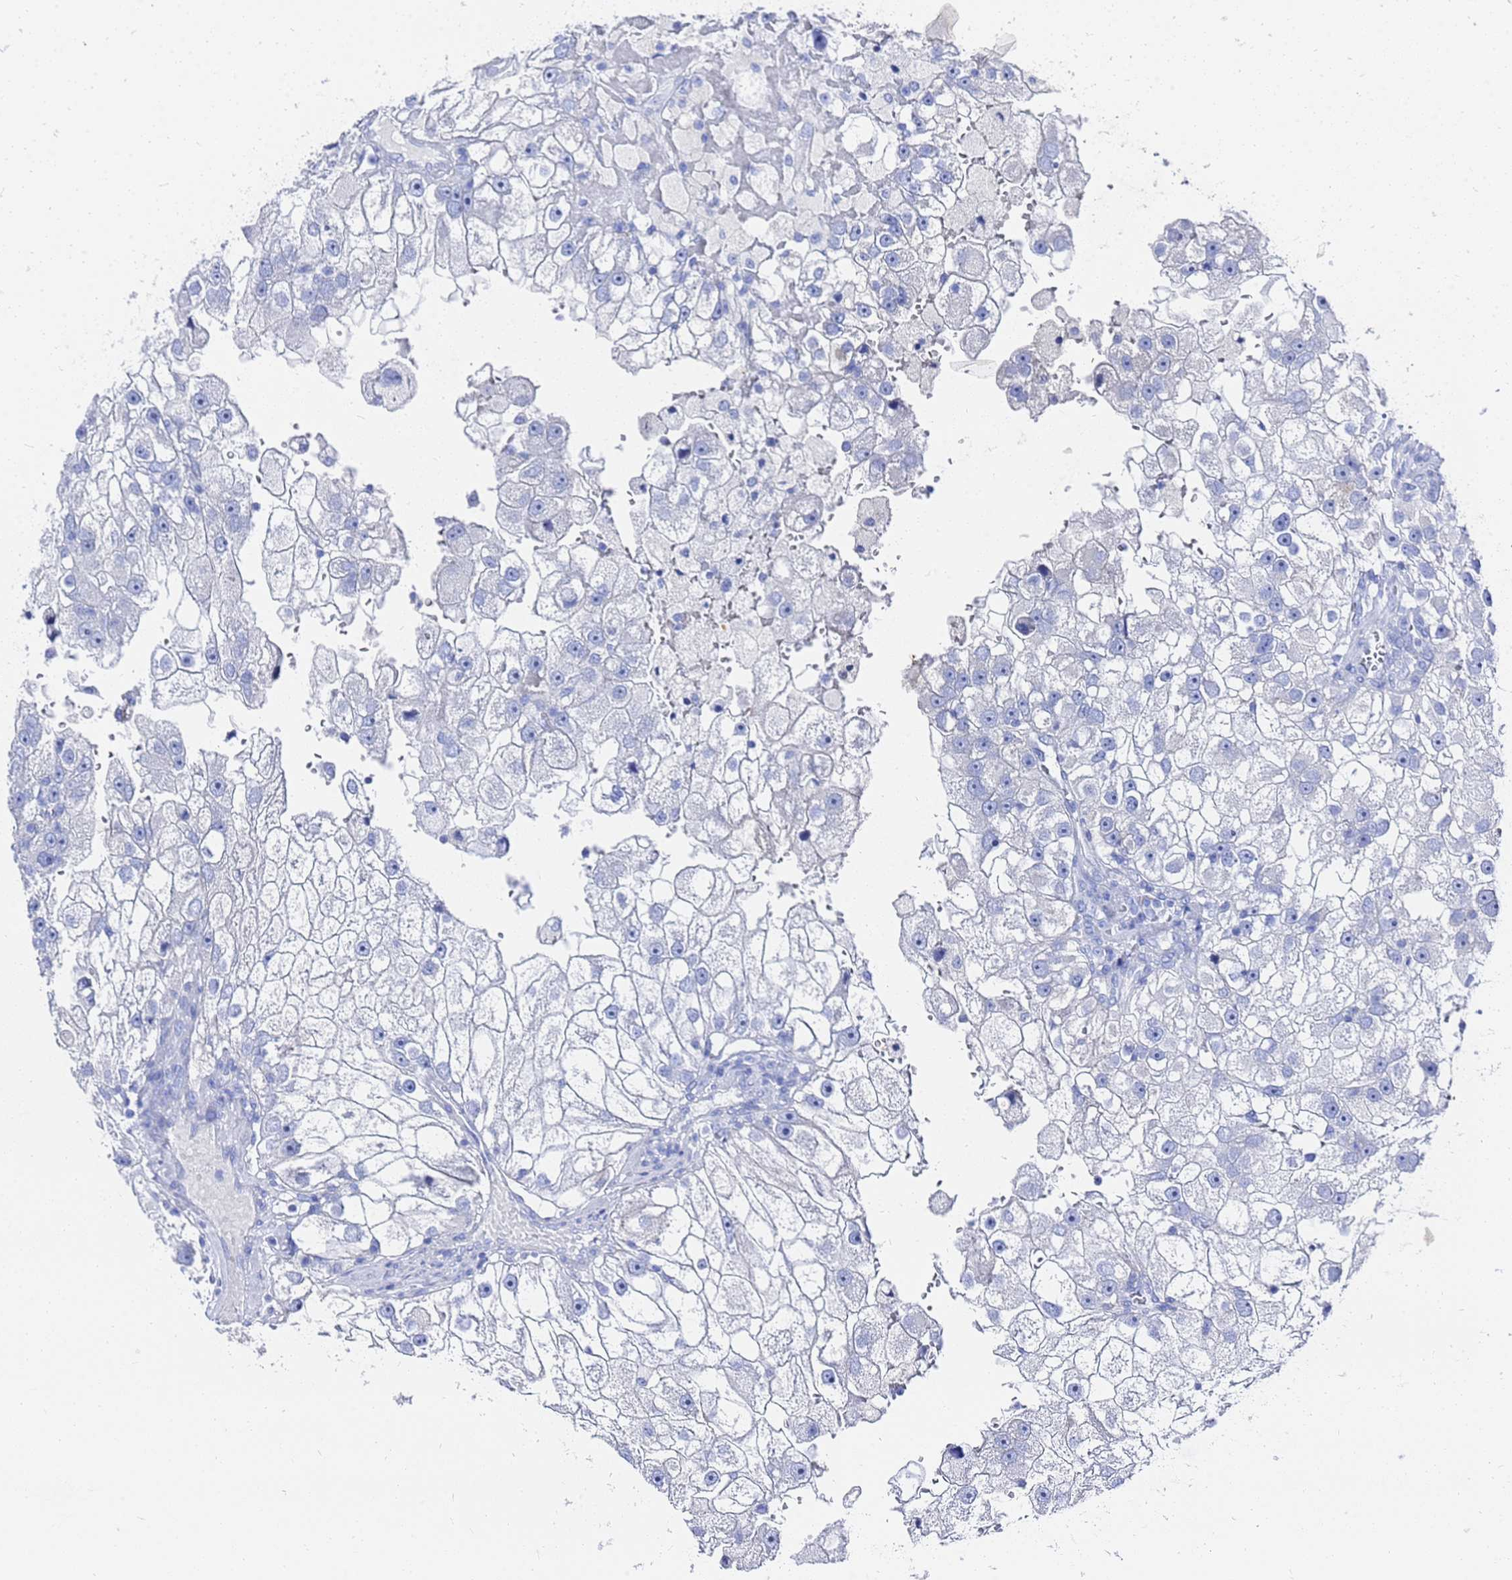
{"staining": {"intensity": "negative", "quantity": "none", "location": "none"}, "tissue": "renal cancer", "cell_type": "Tumor cells", "image_type": "cancer", "snomed": [{"axis": "morphology", "description": "Adenocarcinoma, NOS"}, {"axis": "topography", "description": "Kidney"}], "caption": "Human adenocarcinoma (renal) stained for a protein using immunohistochemistry exhibits no expression in tumor cells.", "gene": "GGT1", "patient": {"sex": "male", "age": 63}}